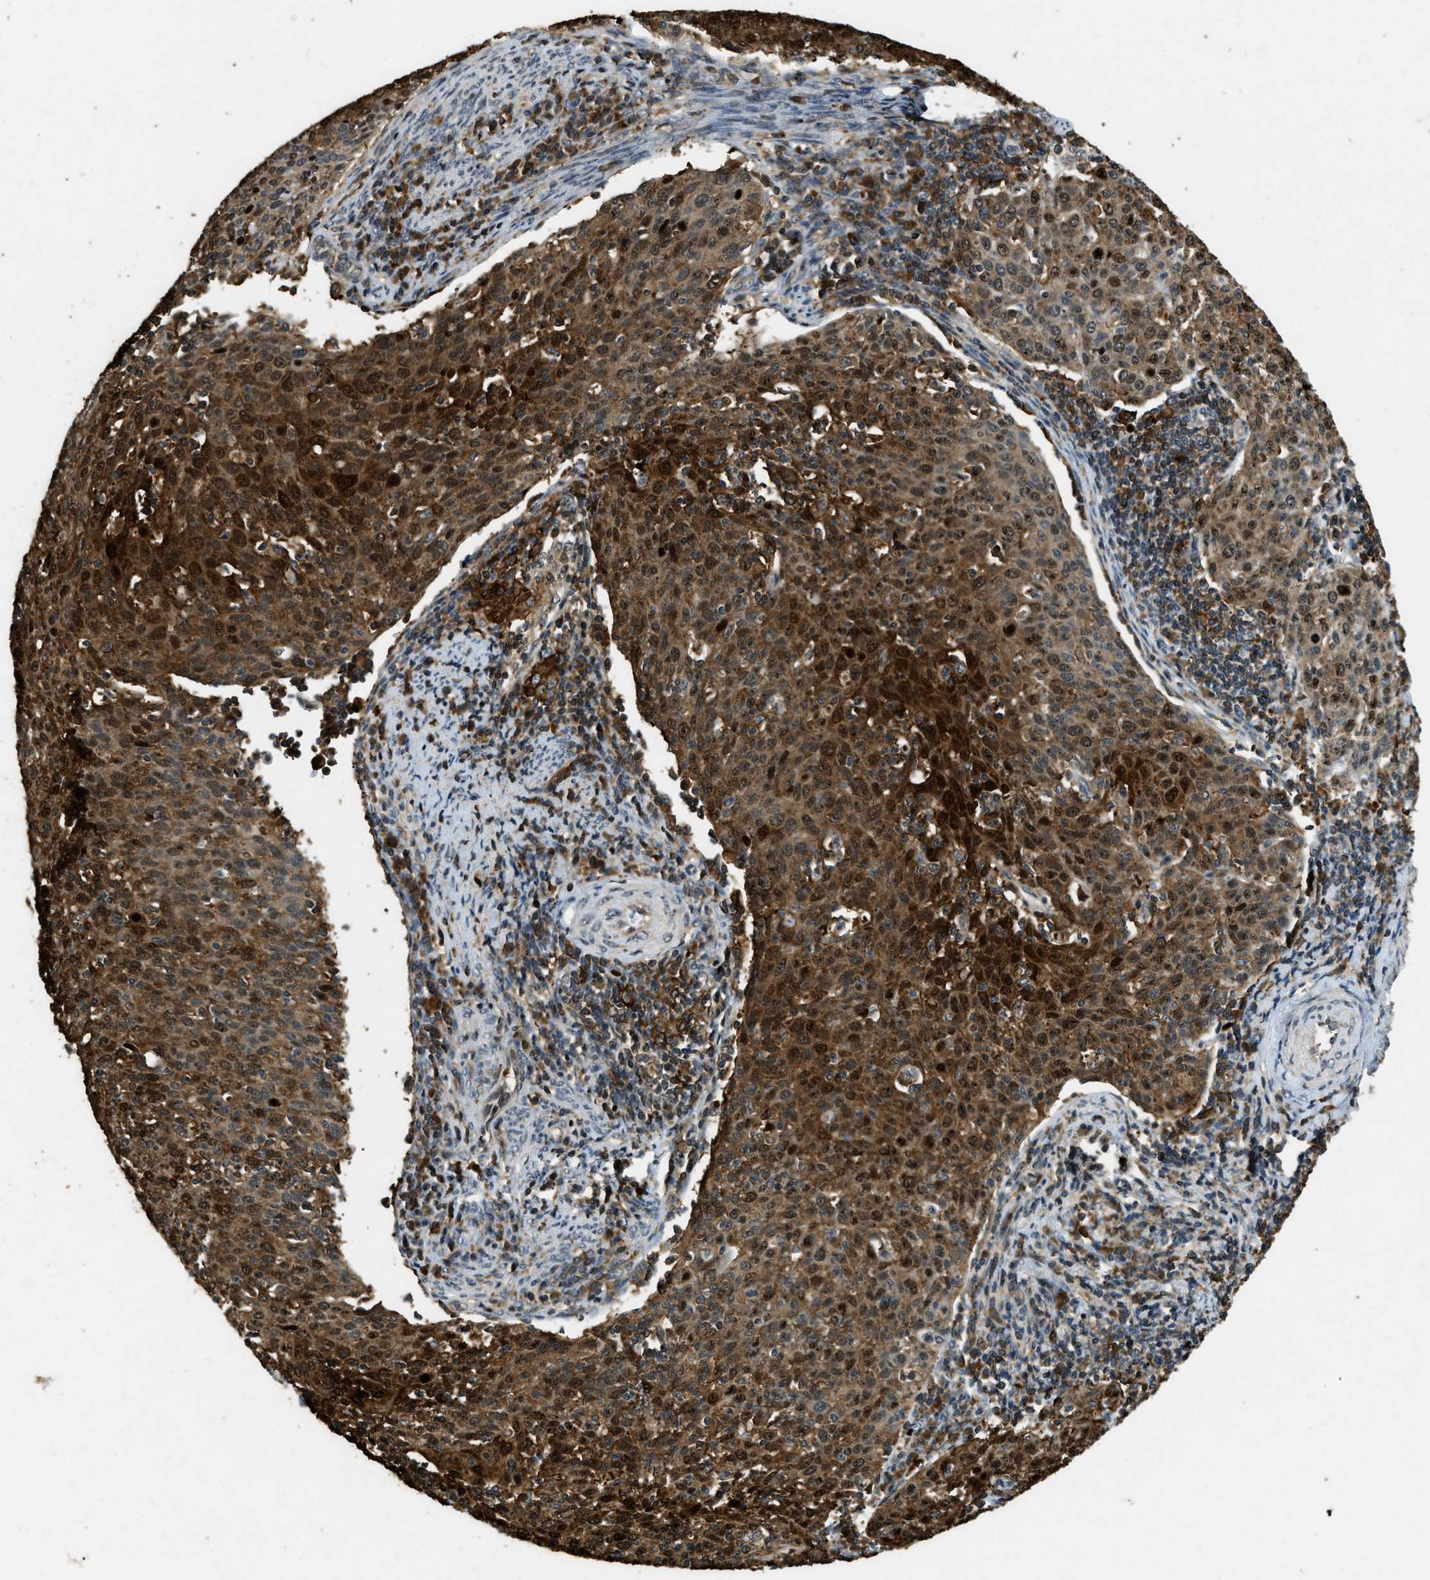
{"staining": {"intensity": "strong", "quantity": ">75%", "location": "cytoplasmic/membranous"}, "tissue": "cervical cancer", "cell_type": "Tumor cells", "image_type": "cancer", "snomed": [{"axis": "morphology", "description": "Squamous cell carcinoma, NOS"}, {"axis": "topography", "description": "Cervix"}], "caption": "Human cervical squamous cell carcinoma stained for a protein (brown) displays strong cytoplasmic/membranous positive staining in approximately >75% of tumor cells.", "gene": "RNF141", "patient": {"sex": "female", "age": 38}}